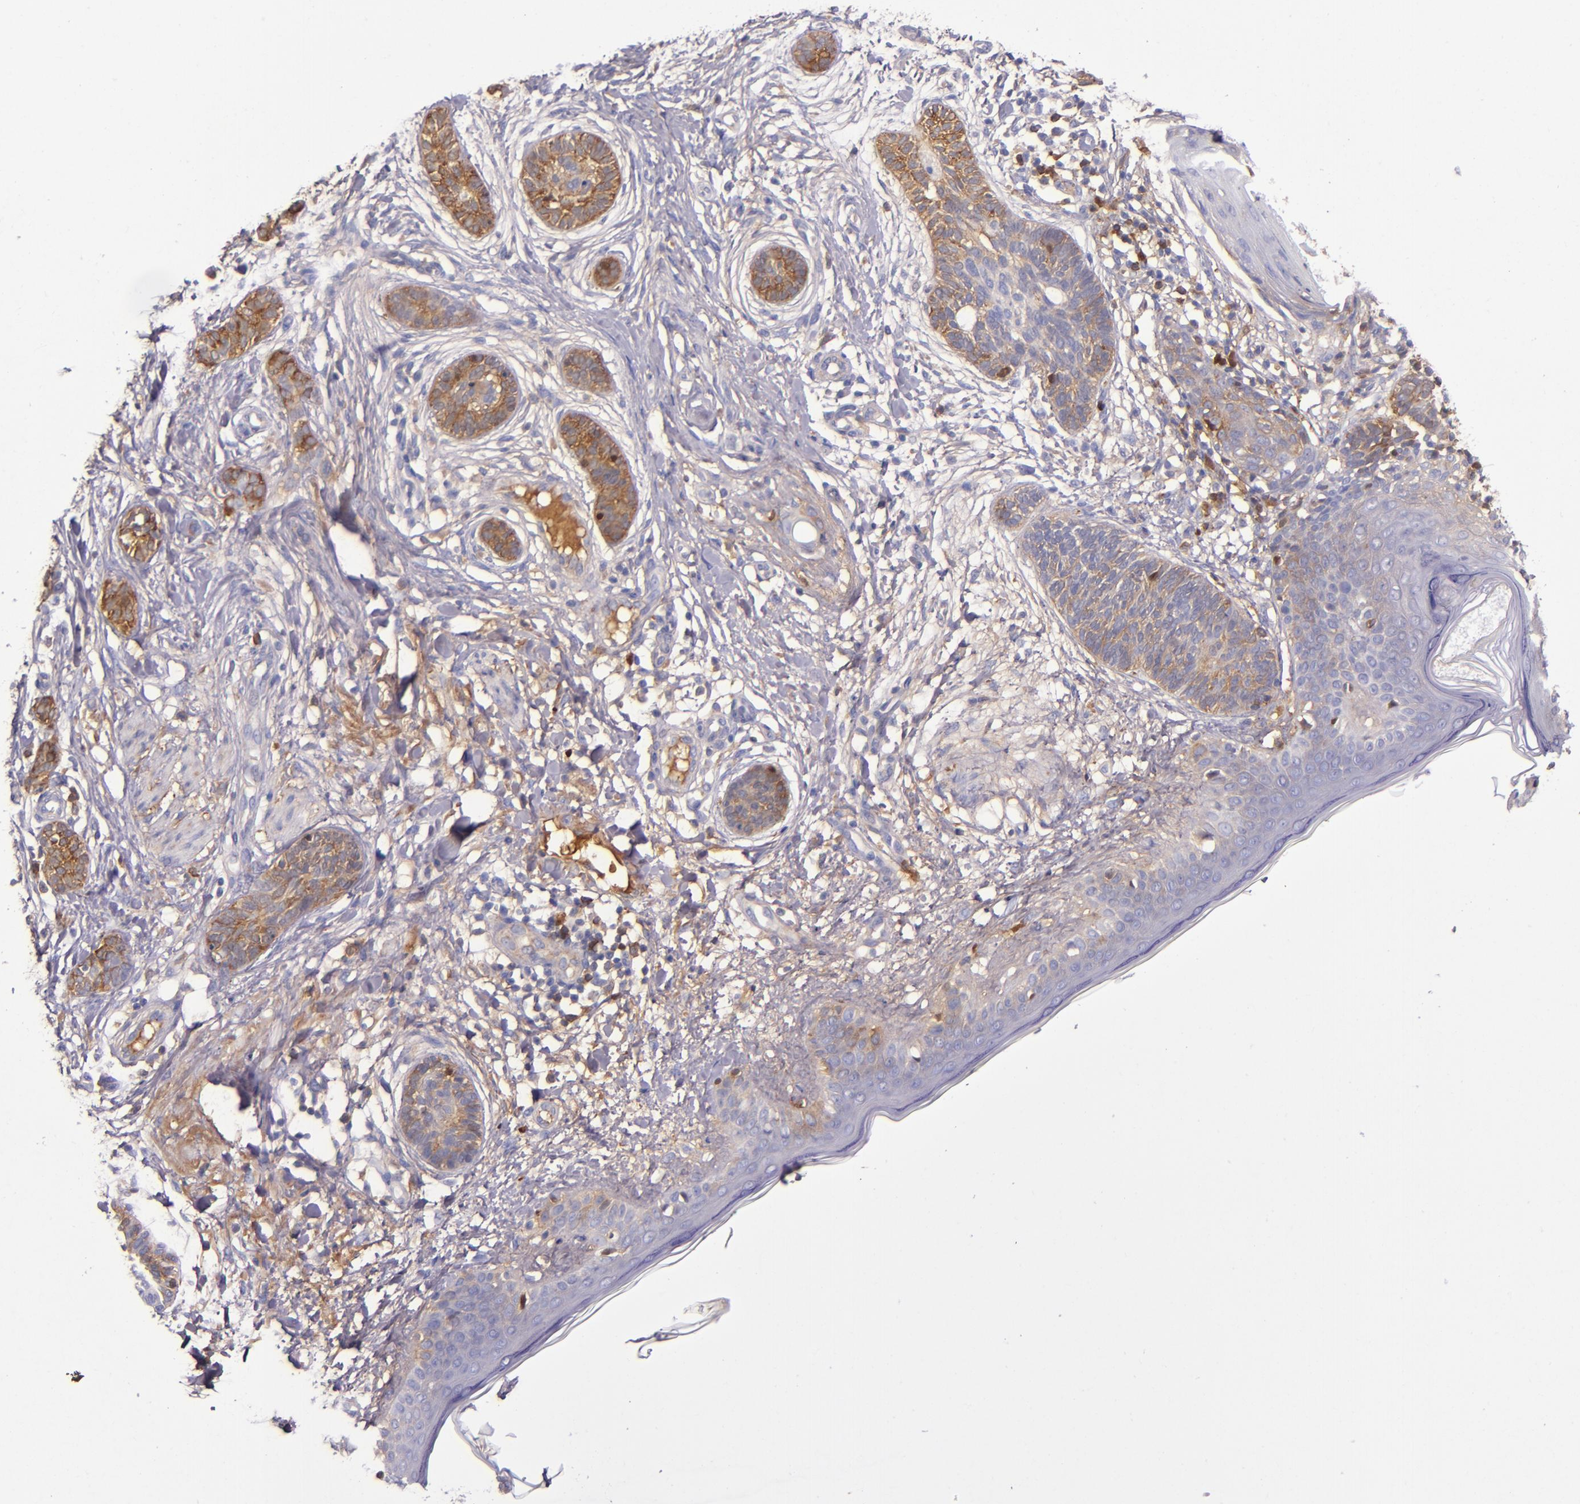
{"staining": {"intensity": "strong", "quantity": "25%-75%", "location": "cytoplasmic/membranous"}, "tissue": "skin cancer", "cell_type": "Tumor cells", "image_type": "cancer", "snomed": [{"axis": "morphology", "description": "Normal tissue, NOS"}, {"axis": "morphology", "description": "Basal cell carcinoma"}, {"axis": "topography", "description": "Skin"}], "caption": "Immunohistochemistry (IHC) (DAB) staining of skin cancer reveals strong cytoplasmic/membranous protein staining in approximately 25%-75% of tumor cells.", "gene": "CLEC3B", "patient": {"sex": "male", "age": 63}}